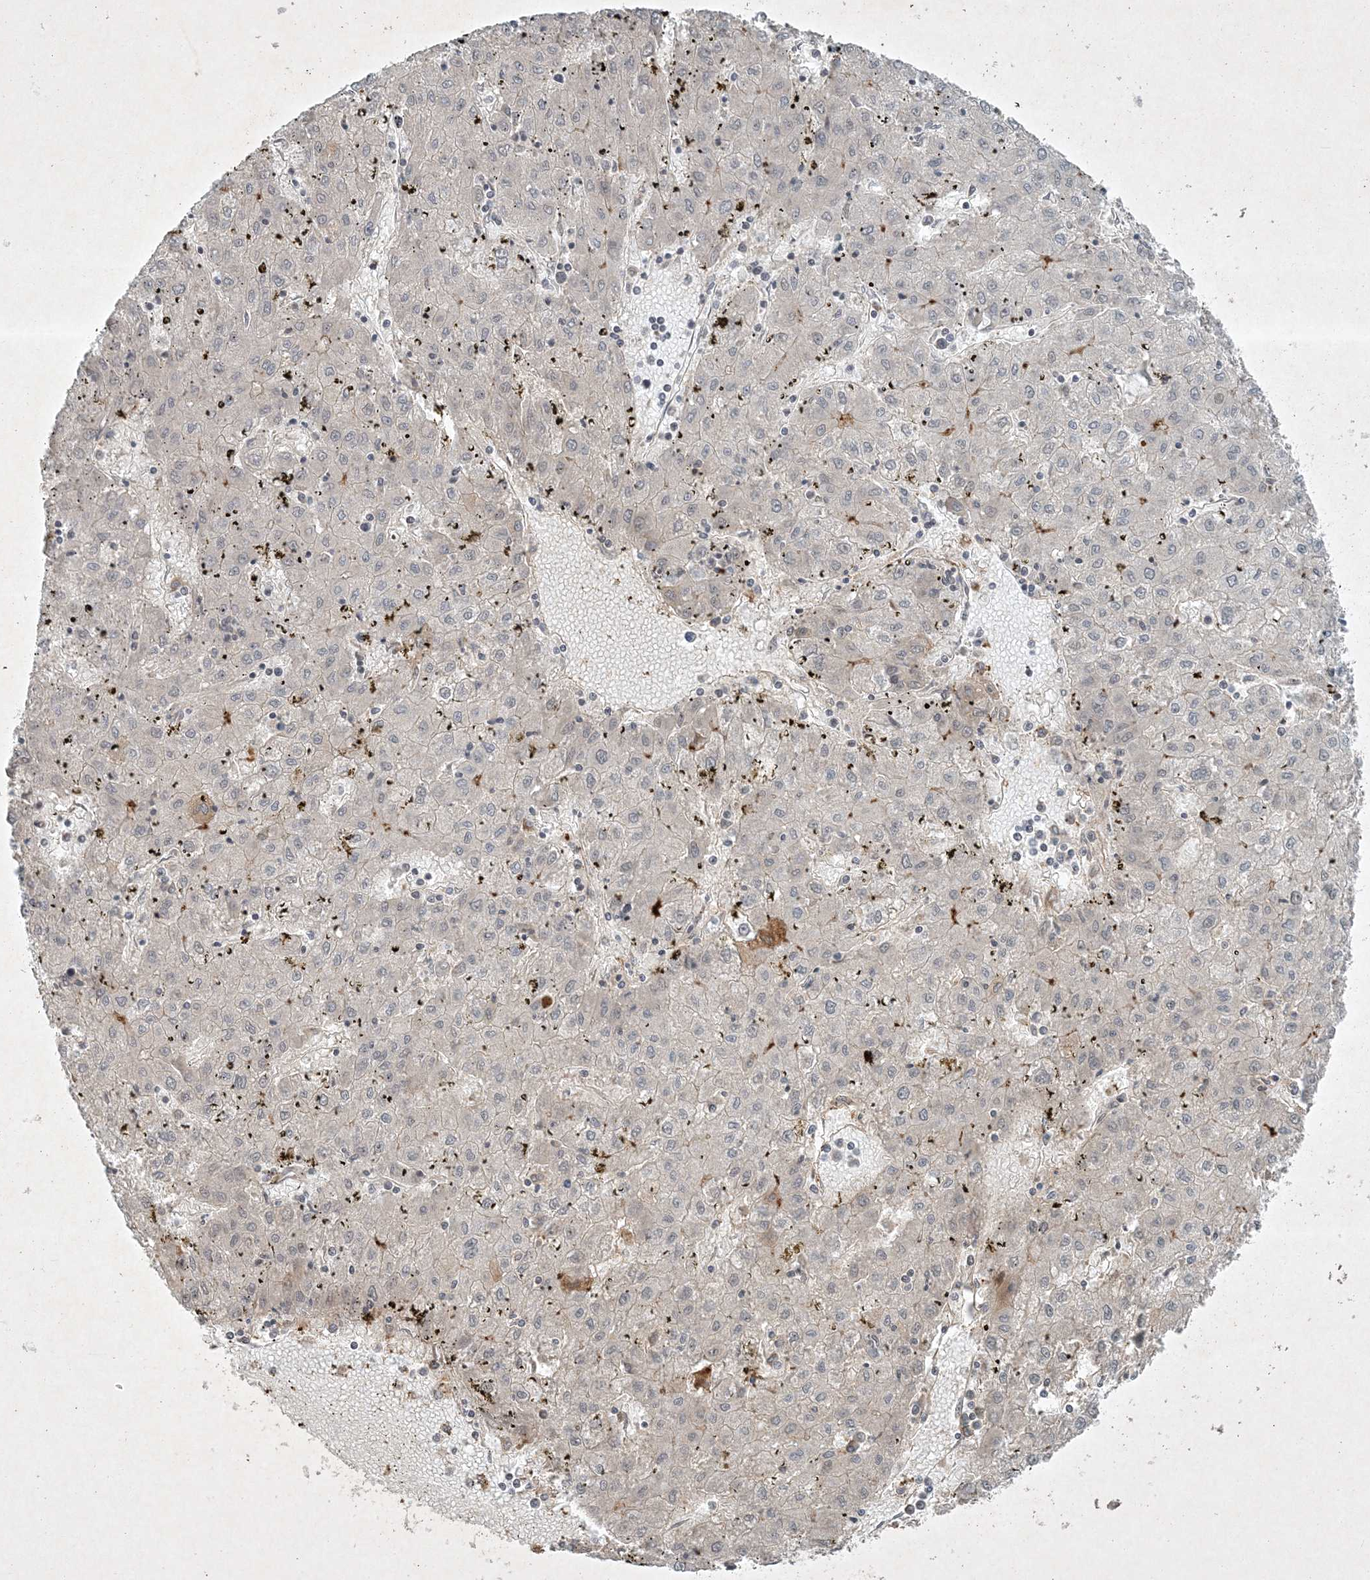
{"staining": {"intensity": "negative", "quantity": "none", "location": "none"}, "tissue": "liver cancer", "cell_type": "Tumor cells", "image_type": "cancer", "snomed": [{"axis": "morphology", "description": "Carcinoma, Hepatocellular, NOS"}, {"axis": "topography", "description": "Liver"}], "caption": "There is no significant positivity in tumor cells of liver hepatocellular carcinoma. (Brightfield microscopy of DAB (3,3'-diaminobenzidine) immunohistochemistry (IHC) at high magnification).", "gene": "TNFAIP6", "patient": {"sex": "male", "age": 72}}